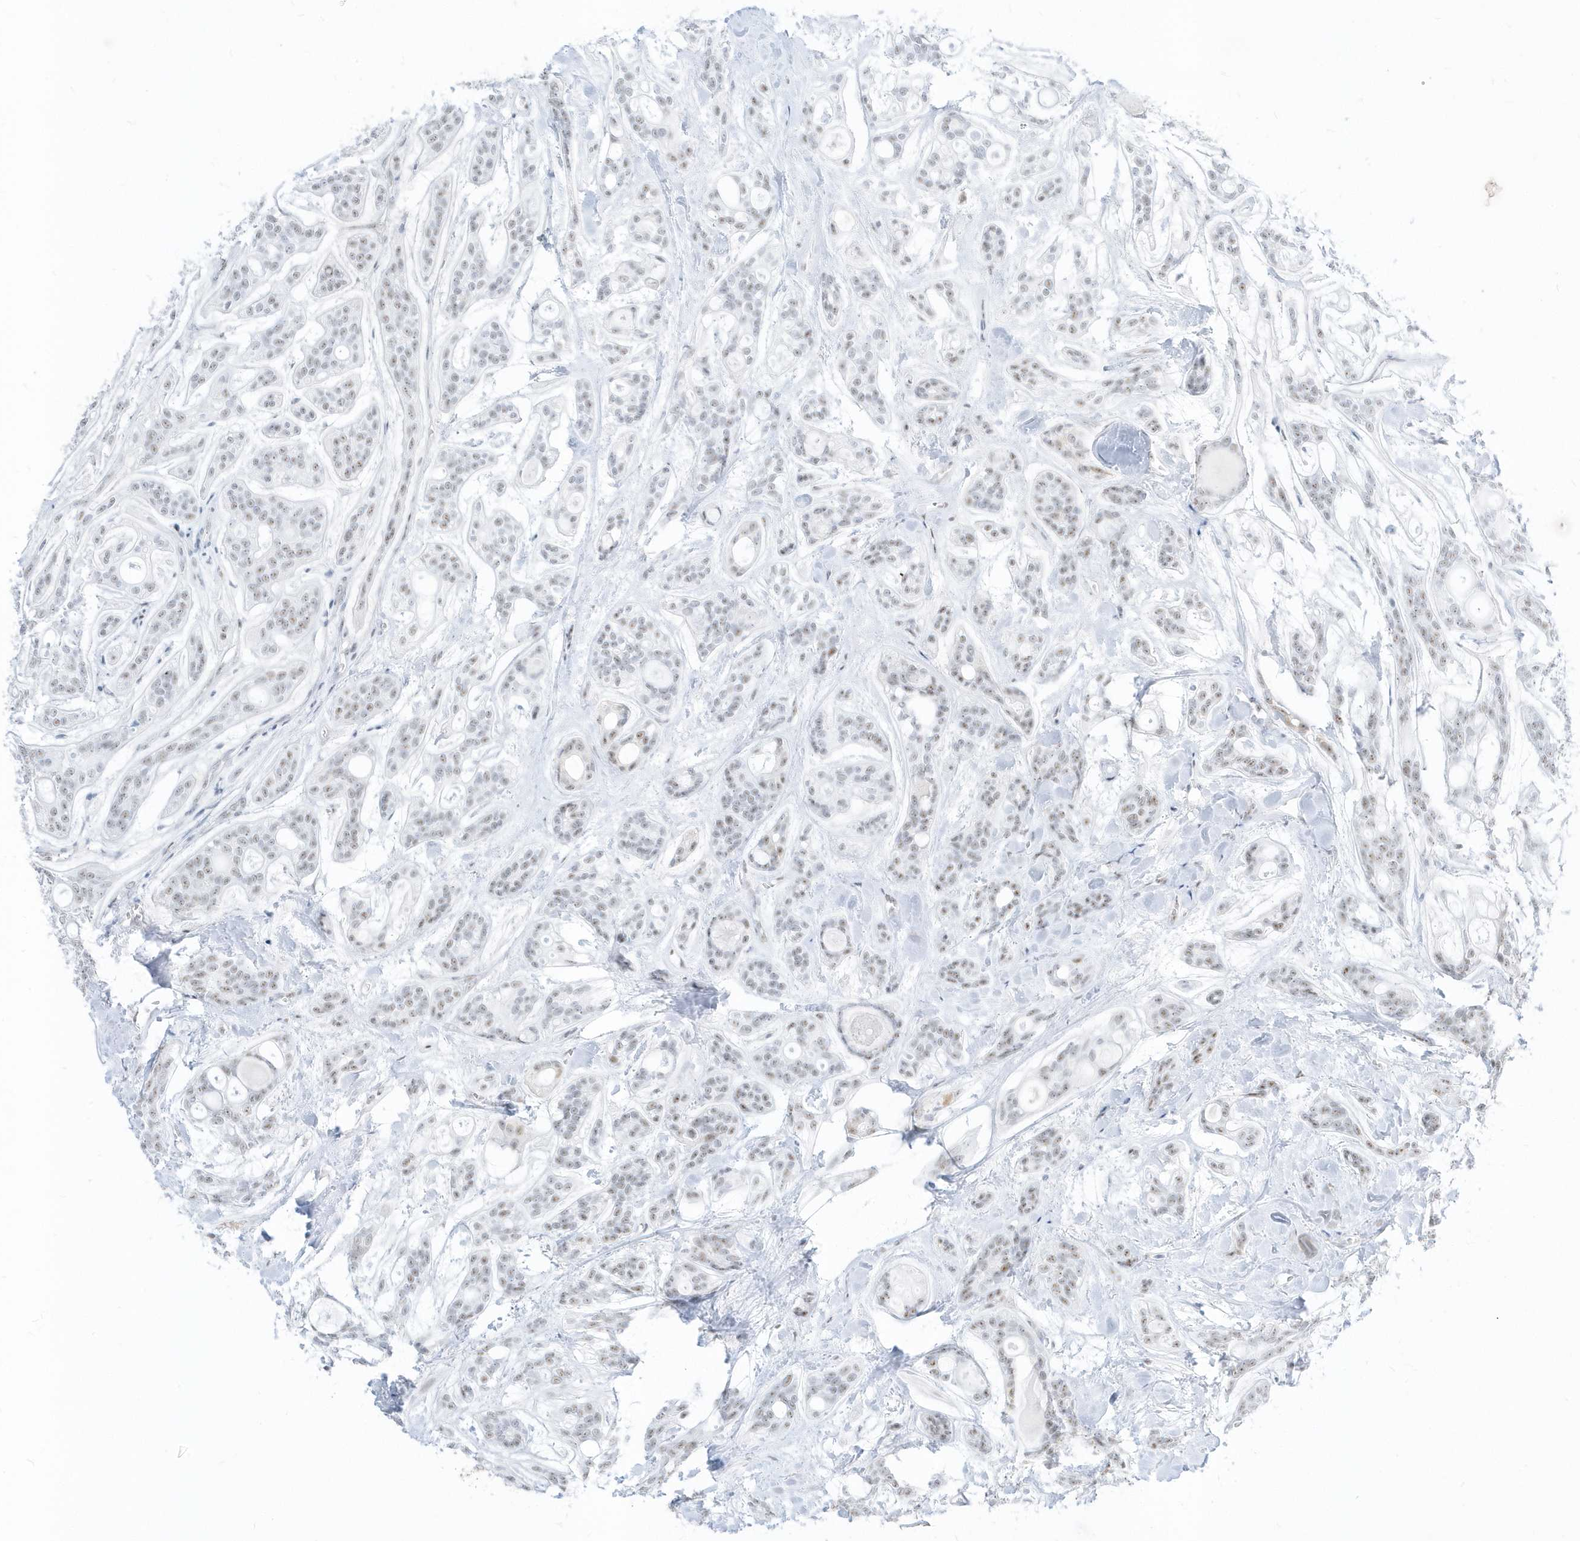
{"staining": {"intensity": "weak", "quantity": ">75%", "location": "nuclear"}, "tissue": "head and neck cancer", "cell_type": "Tumor cells", "image_type": "cancer", "snomed": [{"axis": "morphology", "description": "Adenocarcinoma, NOS"}, {"axis": "topography", "description": "Head-Neck"}], "caption": "IHC photomicrograph of neoplastic tissue: human head and neck cancer (adenocarcinoma) stained using immunohistochemistry (IHC) demonstrates low levels of weak protein expression localized specifically in the nuclear of tumor cells, appearing as a nuclear brown color.", "gene": "PLEKHN1", "patient": {"sex": "male", "age": 66}}